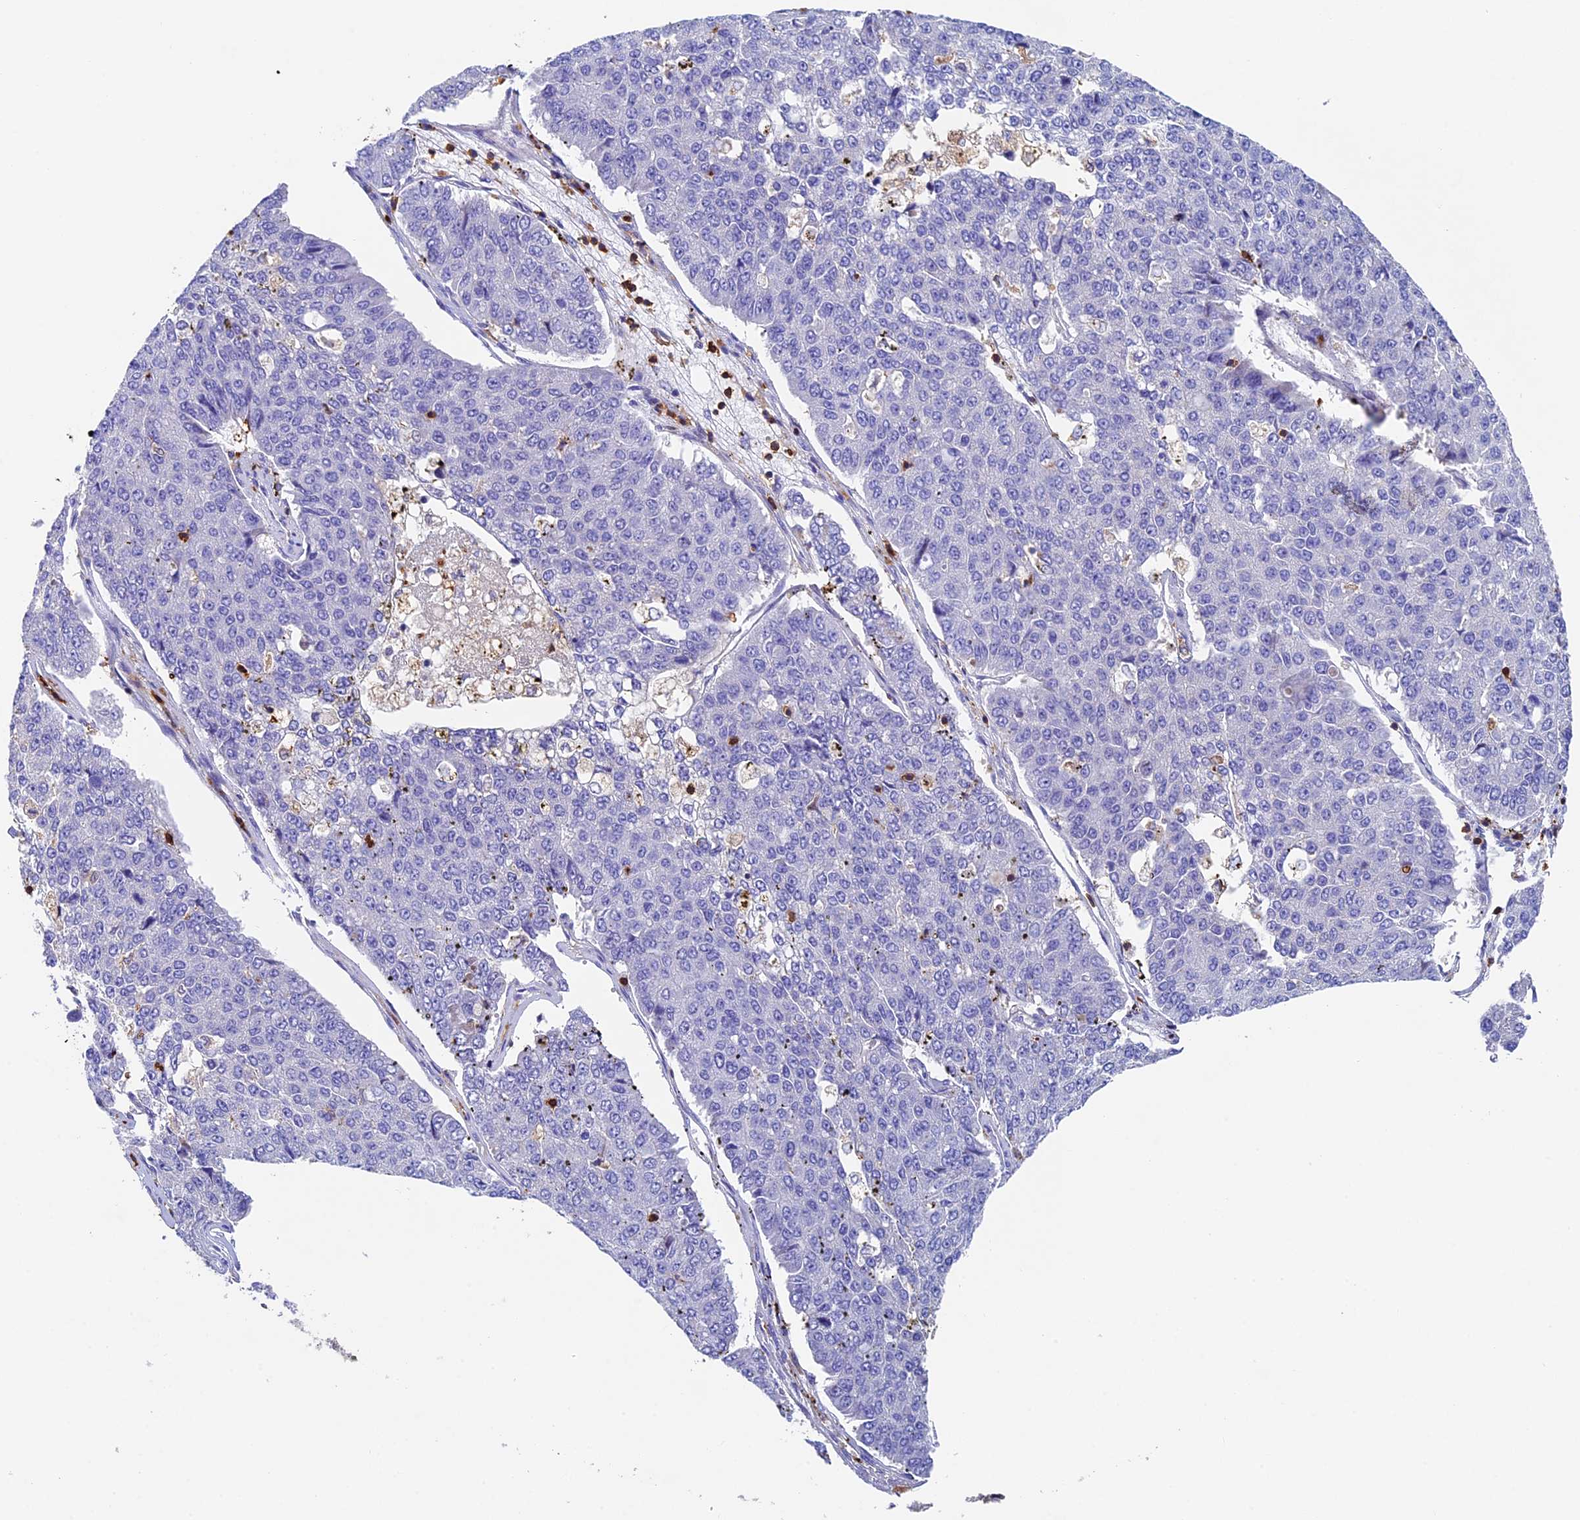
{"staining": {"intensity": "negative", "quantity": "none", "location": "none"}, "tissue": "pancreatic cancer", "cell_type": "Tumor cells", "image_type": "cancer", "snomed": [{"axis": "morphology", "description": "Adenocarcinoma, NOS"}, {"axis": "topography", "description": "Pancreas"}], "caption": "Pancreatic cancer was stained to show a protein in brown. There is no significant positivity in tumor cells.", "gene": "ADAT1", "patient": {"sex": "male", "age": 50}}